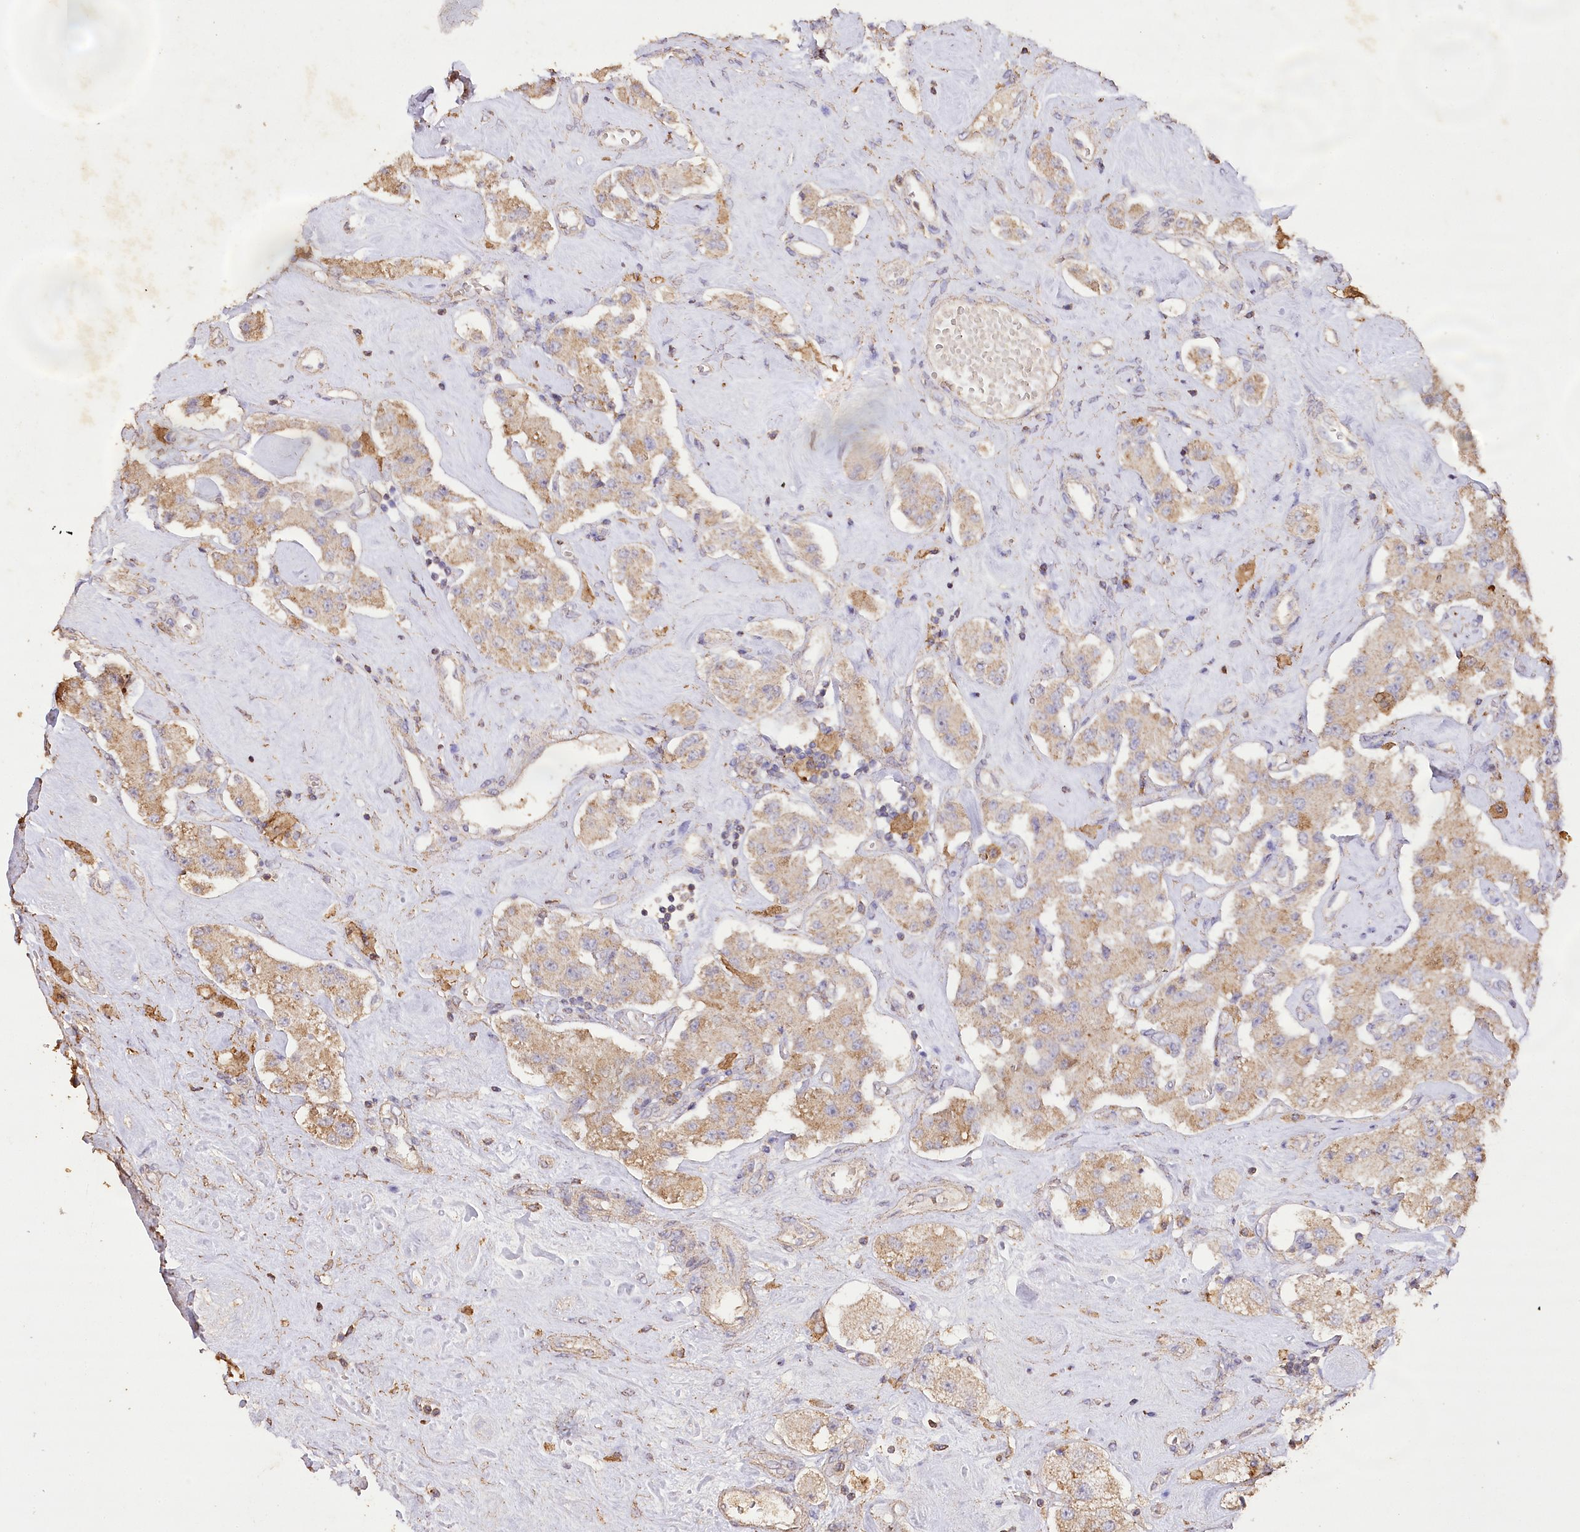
{"staining": {"intensity": "weak", "quantity": ">75%", "location": "cytoplasmic/membranous"}, "tissue": "carcinoid", "cell_type": "Tumor cells", "image_type": "cancer", "snomed": [{"axis": "morphology", "description": "Carcinoid, malignant, NOS"}, {"axis": "topography", "description": "Pancreas"}], "caption": "This histopathology image displays IHC staining of carcinoid, with low weak cytoplasmic/membranous expression in approximately >75% of tumor cells.", "gene": "IREB2", "patient": {"sex": "male", "age": 41}}